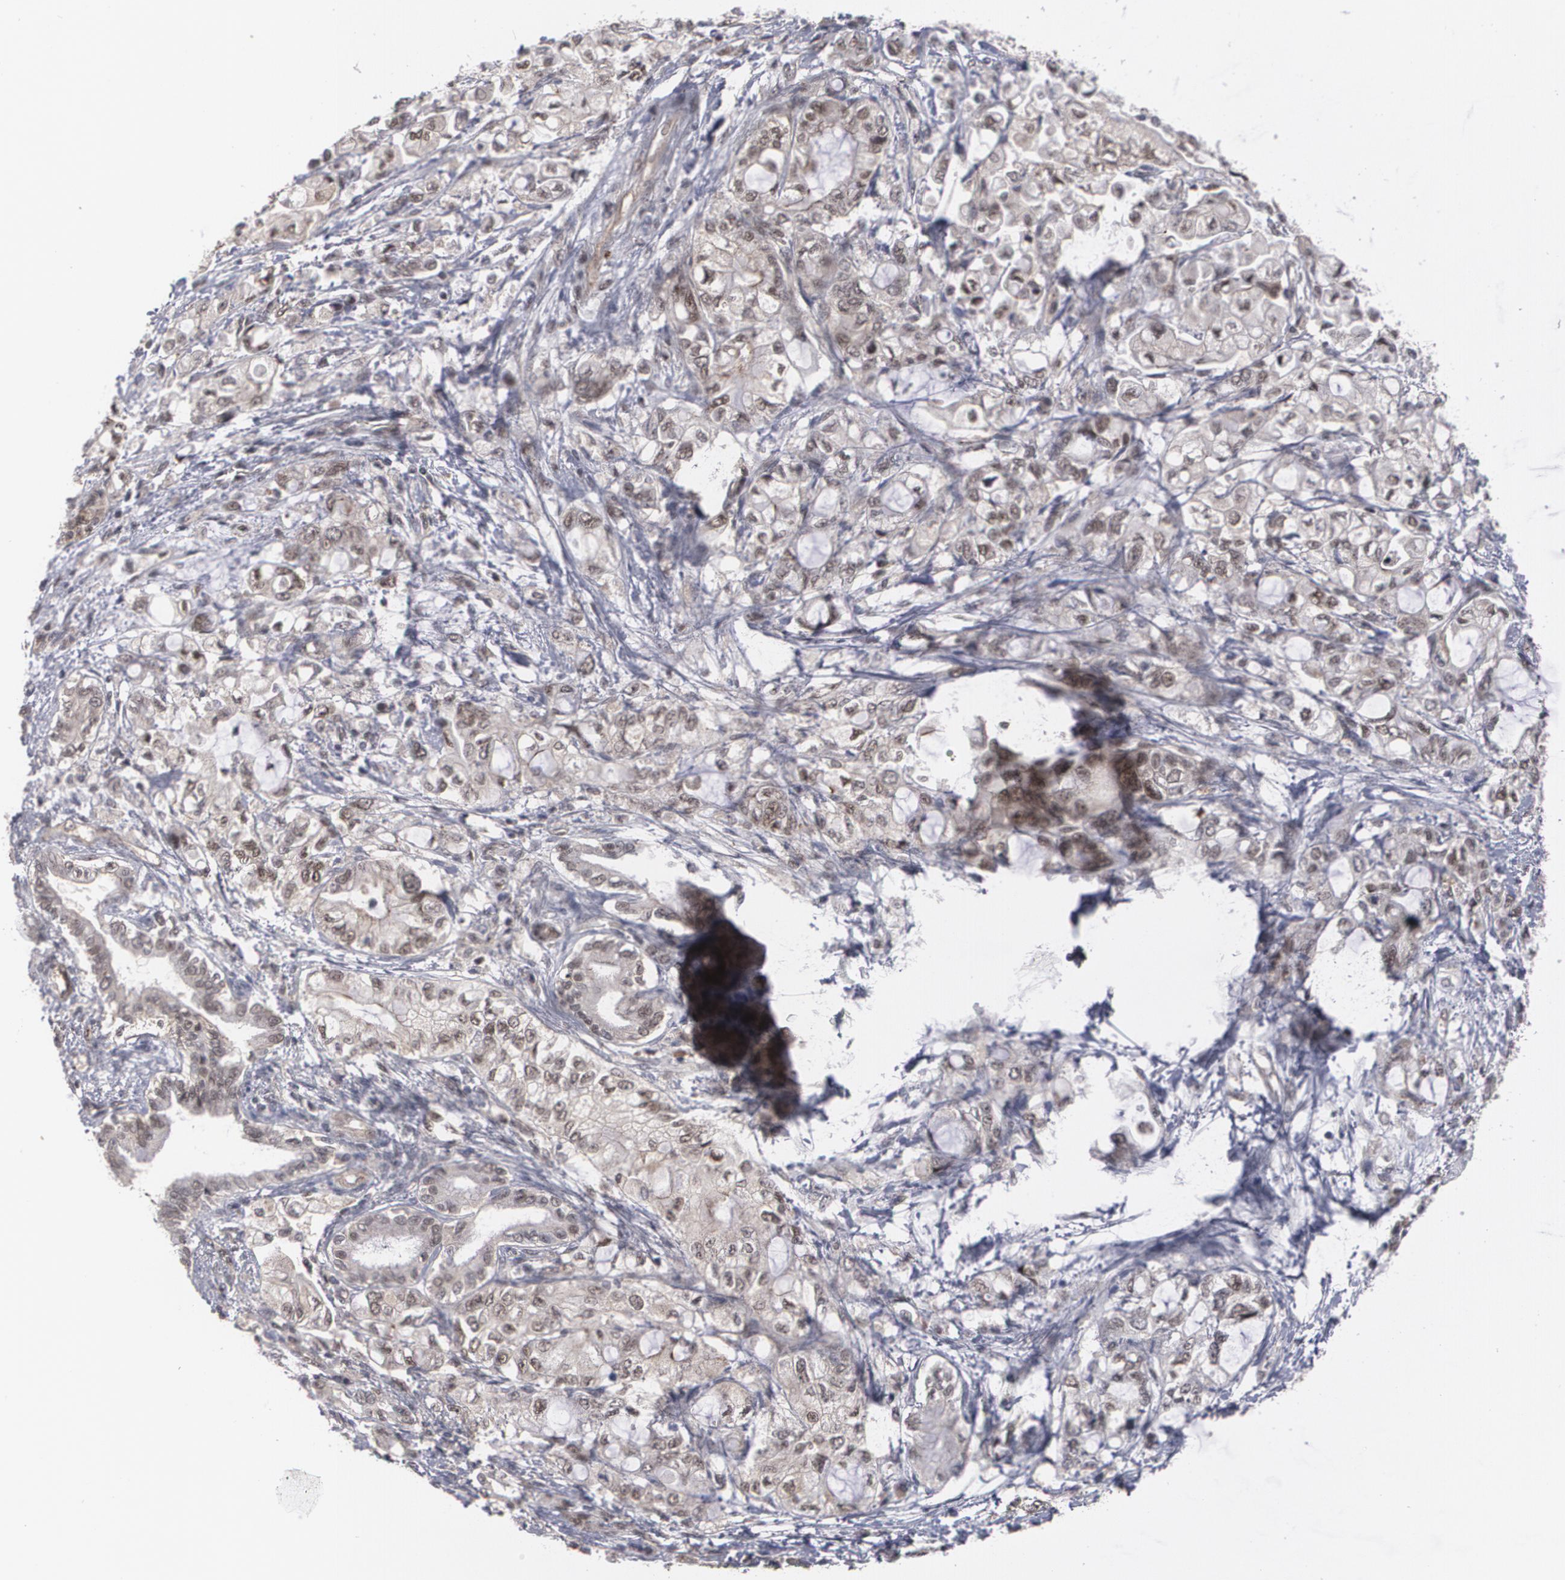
{"staining": {"intensity": "moderate", "quantity": ">75%", "location": "nuclear"}, "tissue": "pancreatic cancer", "cell_type": "Tumor cells", "image_type": "cancer", "snomed": [{"axis": "morphology", "description": "Adenocarcinoma, NOS"}, {"axis": "topography", "description": "Pancreas"}], "caption": "Human pancreatic cancer (adenocarcinoma) stained for a protein (brown) exhibits moderate nuclear positive expression in approximately >75% of tumor cells.", "gene": "INTS6", "patient": {"sex": "male", "age": 79}}